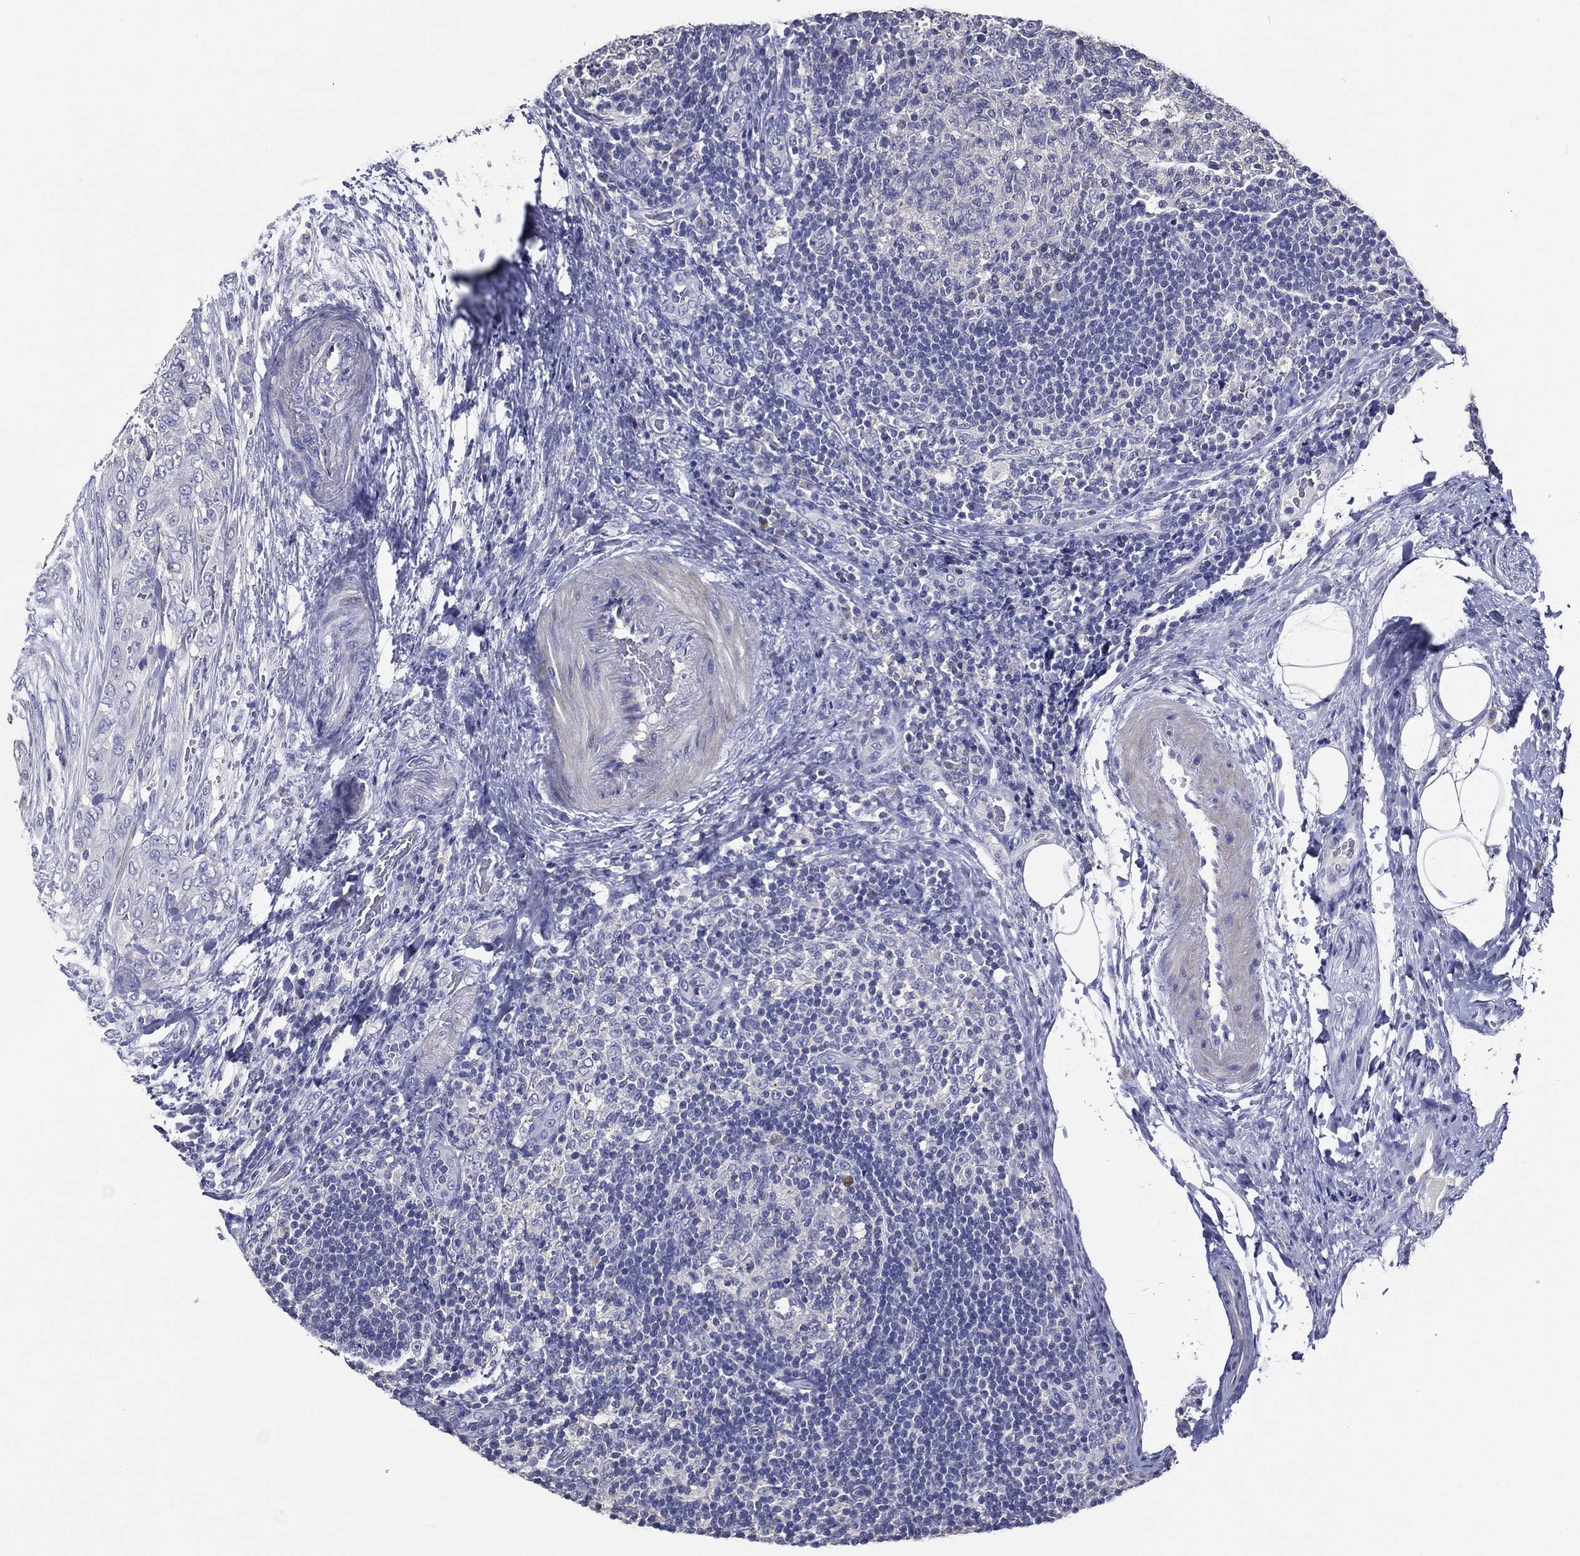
{"staining": {"intensity": "negative", "quantity": "none", "location": "none"}, "tissue": "thyroid cancer", "cell_type": "Tumor cells", "image_type": "cancer", "snomed": [{"axis": "morphology", "description": "Papillary adenocarcinoma, NOS"}, {"axis": "topography", "description": "Thyroid gland"}], "caption": "IHC photomicrograph of thyroid cancer stained for a protein (brown), which demonstrates no staining in tumor cells. (Immunohistochemistry, brightfield microscopy, high magnification).", "gene": "TFAP2A", "patient": {"sex": "male", "age": 61}}